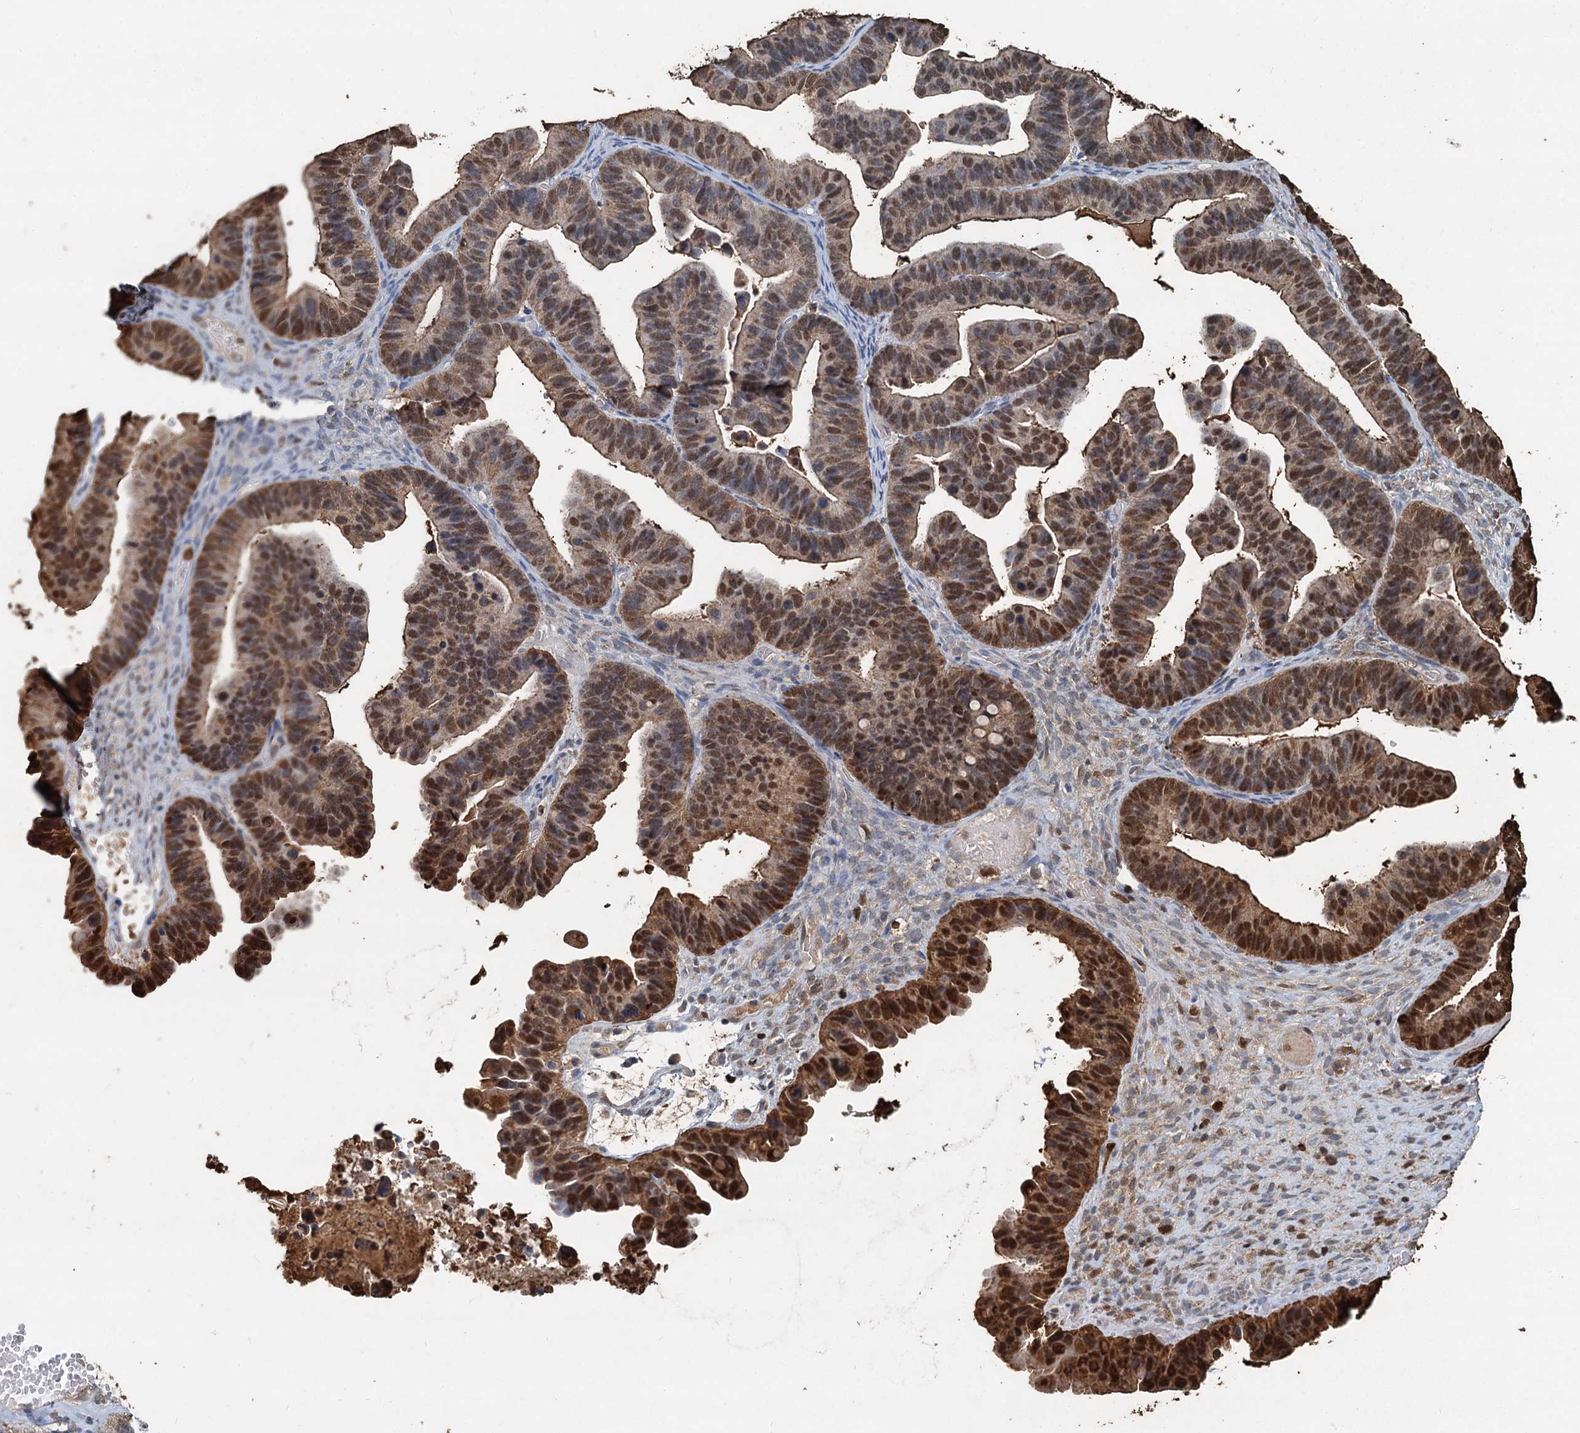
{"staining": {"intensity": "moderate", "quantity": ">75%", "location": "cytoplasmic/membranous,nuclear"}, "tissue": "ovarian cancer", "cell_type": "Tumor cells", "image_type": "cancer", "snomed": [{"axis": "morphology", "description": "Cystadenocarcinoma, serous, NOS"}, {"axis": "topography", "description": "Ovary"}], "caption": "An IHC histopathology image of neoplastic tissue is shown. Protein staining in brown highlights moderate cytoplasmic/membranous and nuclear positivity in ovarian serous cystadenocarcinoma within tumor cells.", "gene": "S100A6", "patient": {"sex": "female", "age": 56}}